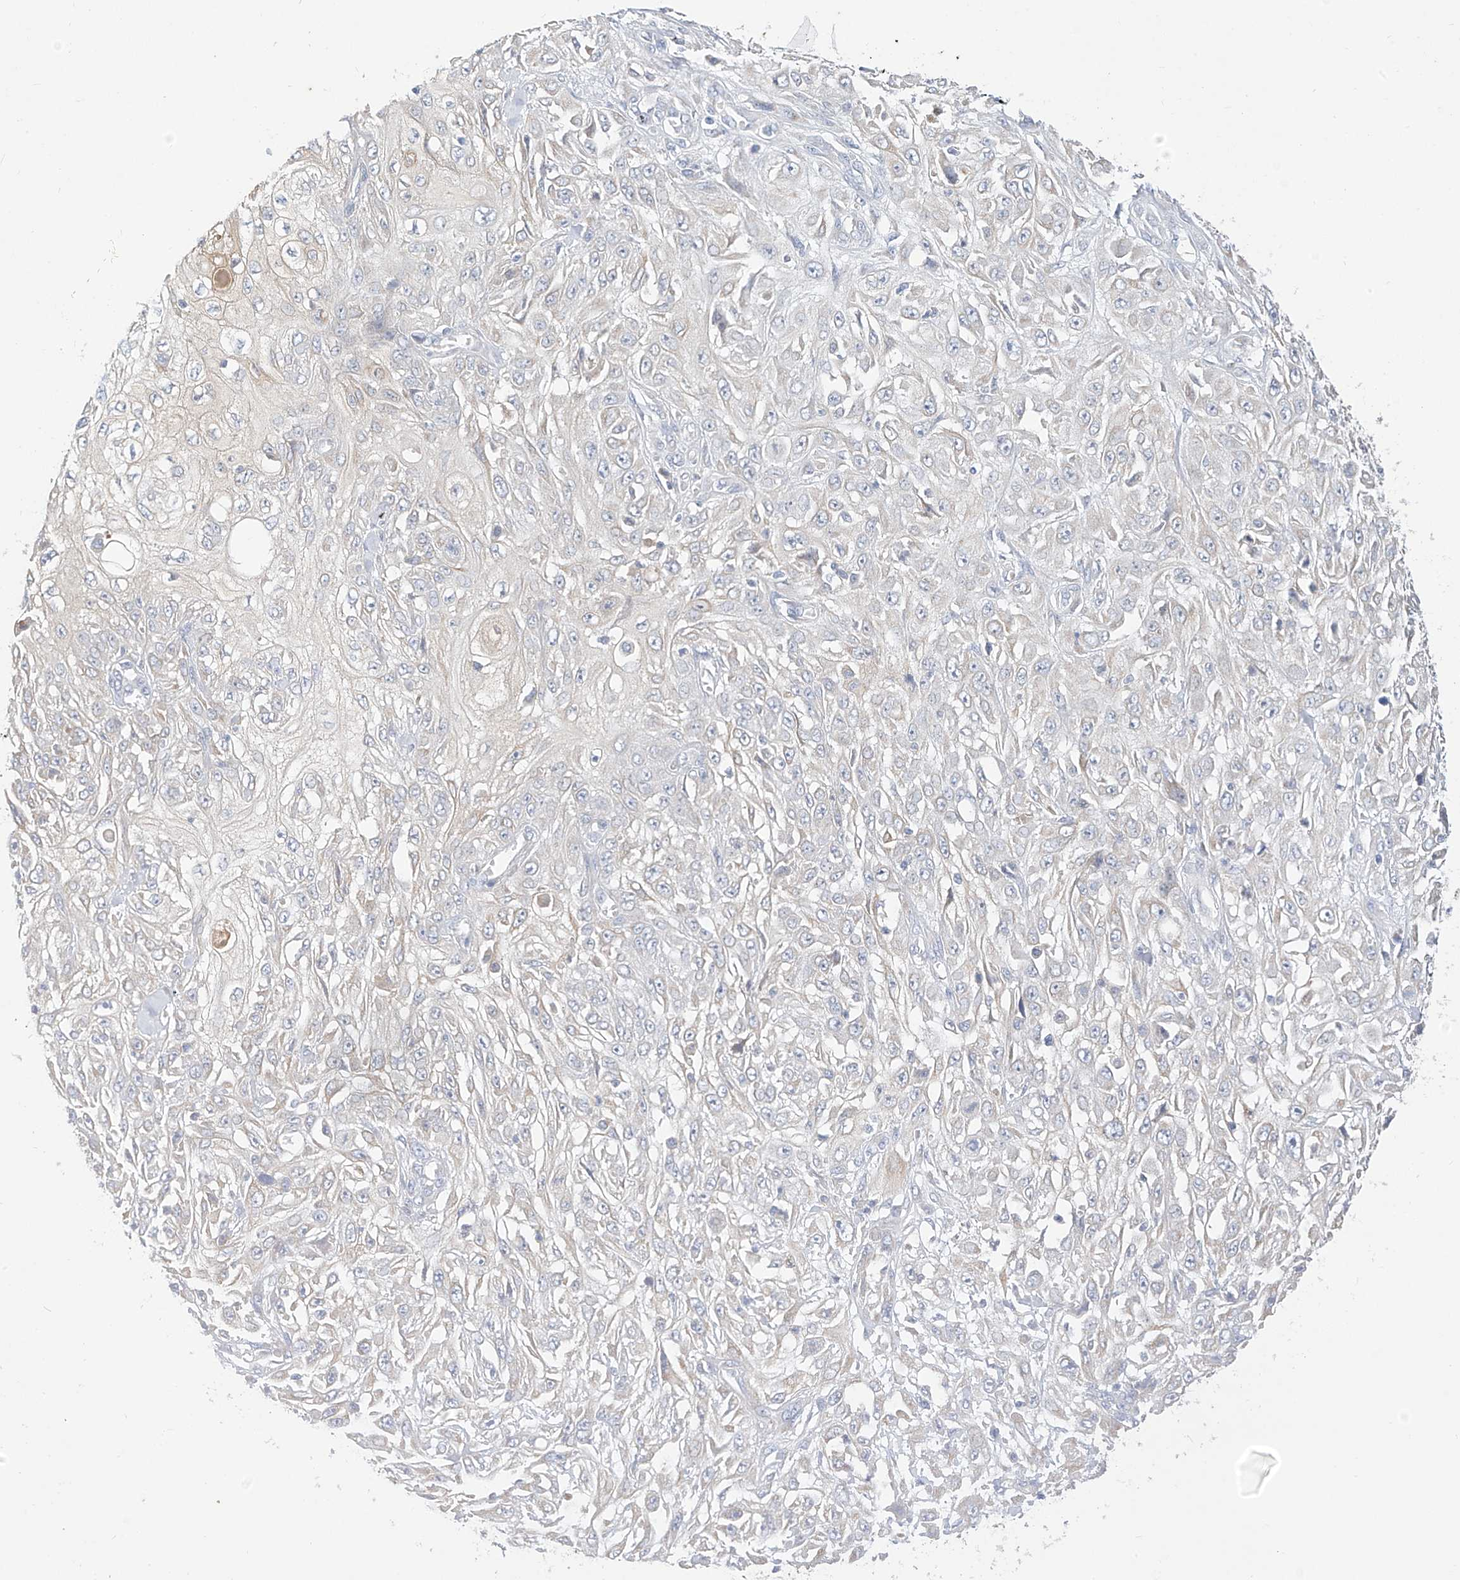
{"staining": {"intensity": "weak", "quantity": "<25%", "location": "cytoplasmic/membranous"}, "tissue": "skin cancer", "cell_type": "Tumor cells", "image_type": "cancer", "snomed": [{"axis": "morphology", "description": "Squamous cell carcinoma, NOS"}, {"axis": "morphology", "description": "Squamous cell carcinoma, metastatic, NOS"}, {"axis": "topography", "description": "Skin"}, {"axis": "topography", "description": "Lymph node"}], "caption": "The micrograph demonstrates no staining of tumor cells in skin cancer (squamous cell carcinoma). Brightfield microscopy of immunohistochemistry (IHC) stained with DAB (3,3'-diaminobenzidine) (brown) and hematoxylin (blue), captured at high magnification.", "gene": "RASA2", "patient": {"sex": "male", "age": 75}}